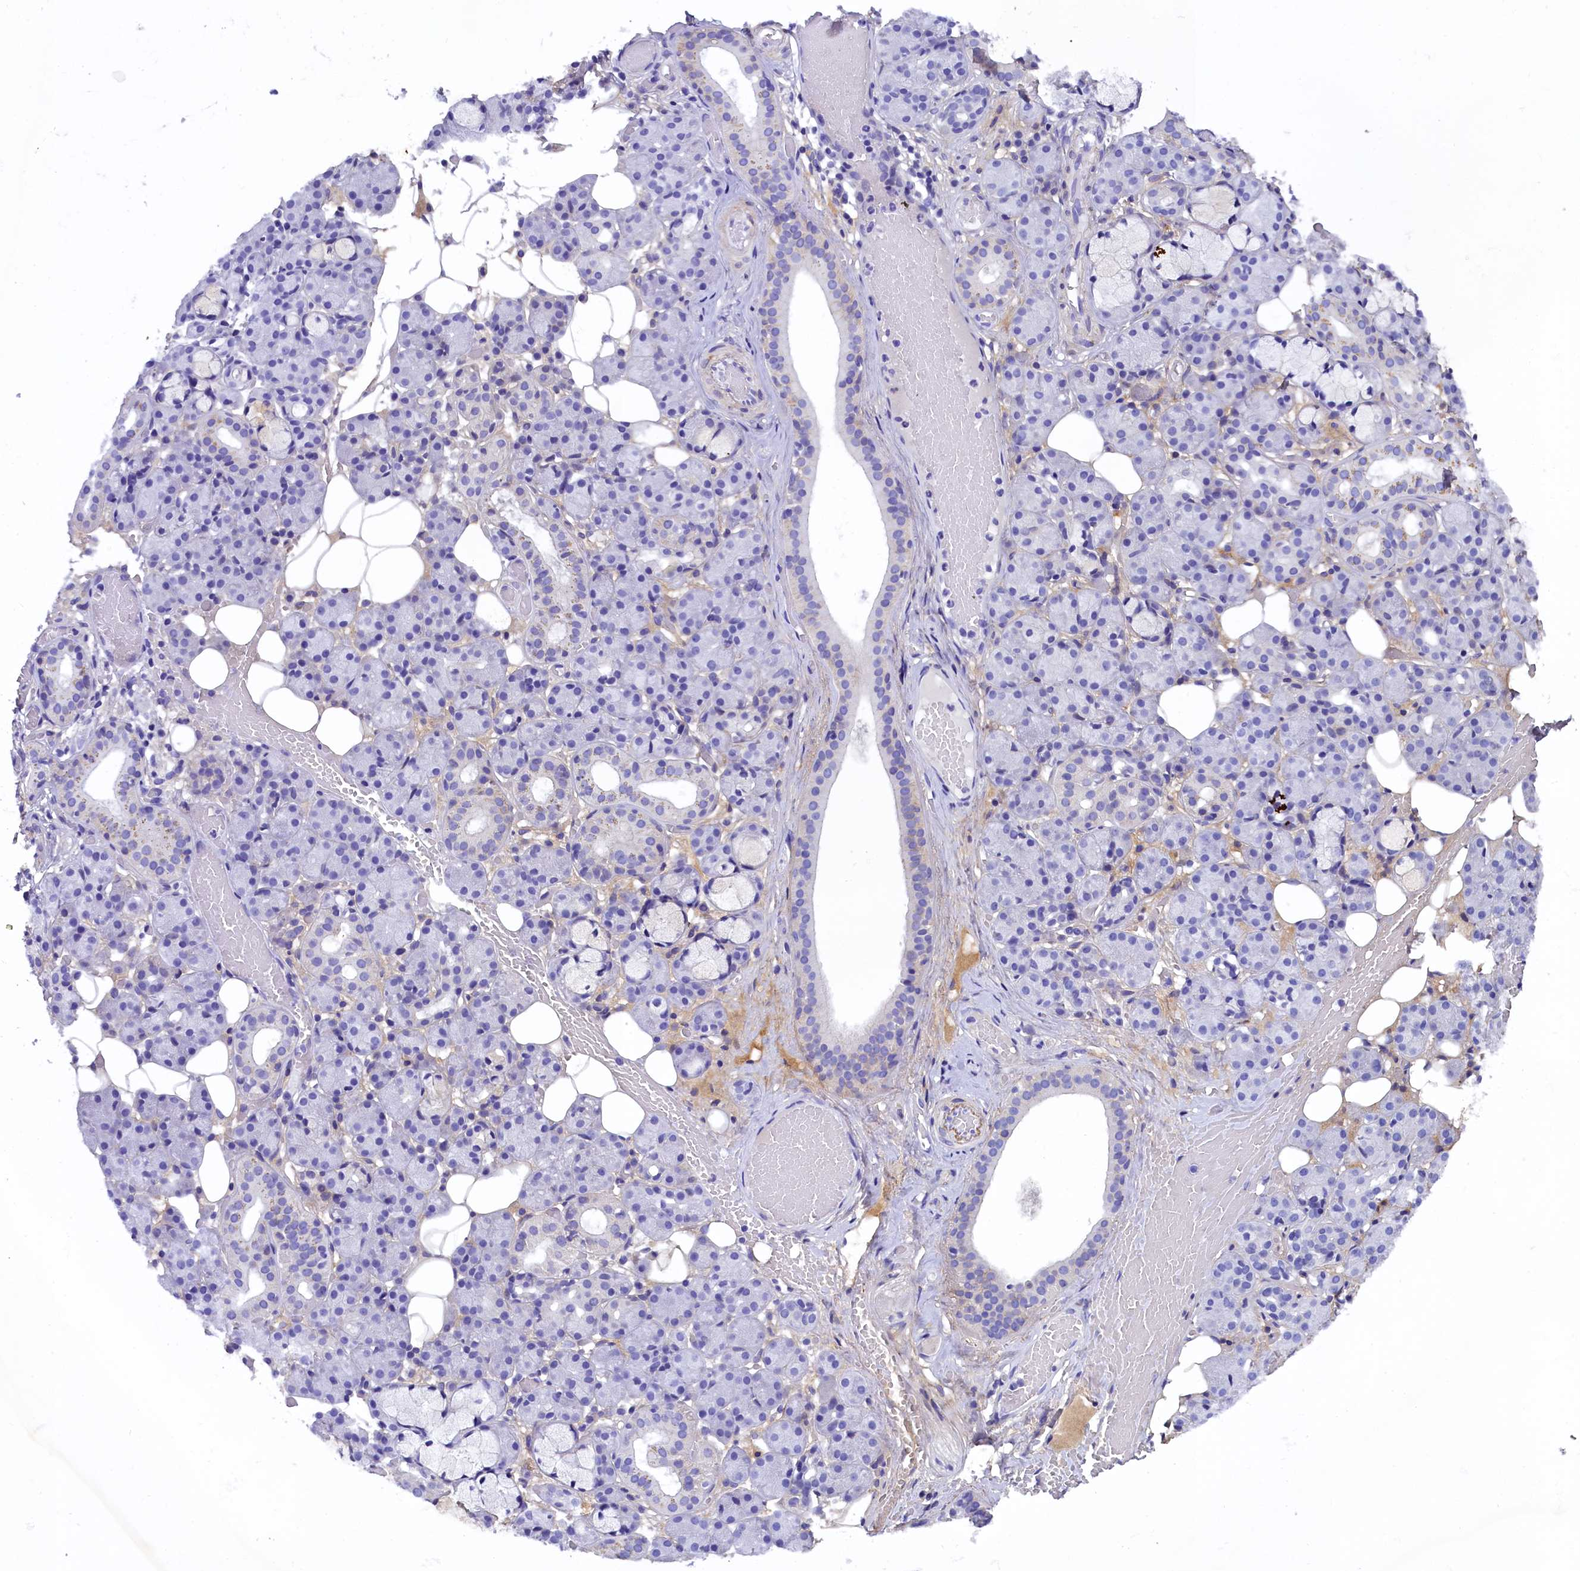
{"staining": {"intensity": "negative", "quantity": "none", "location": "none"}, "tissue": "salivary gland", "cell_type": "Glandular cells", "image_type": "normal", "snomed": [{"axis": "morphology", "description": "Normal tissue, NOS"}, {"axis": "topography", "description": "Salivary gland"}], "caption": "This is a photomicrograph of immunohistochemistry staining of normal salivary gland, which shows no staining in glandular cells.", "gene": "SOD3", "patient": {"sex": "male", "age": 63}}